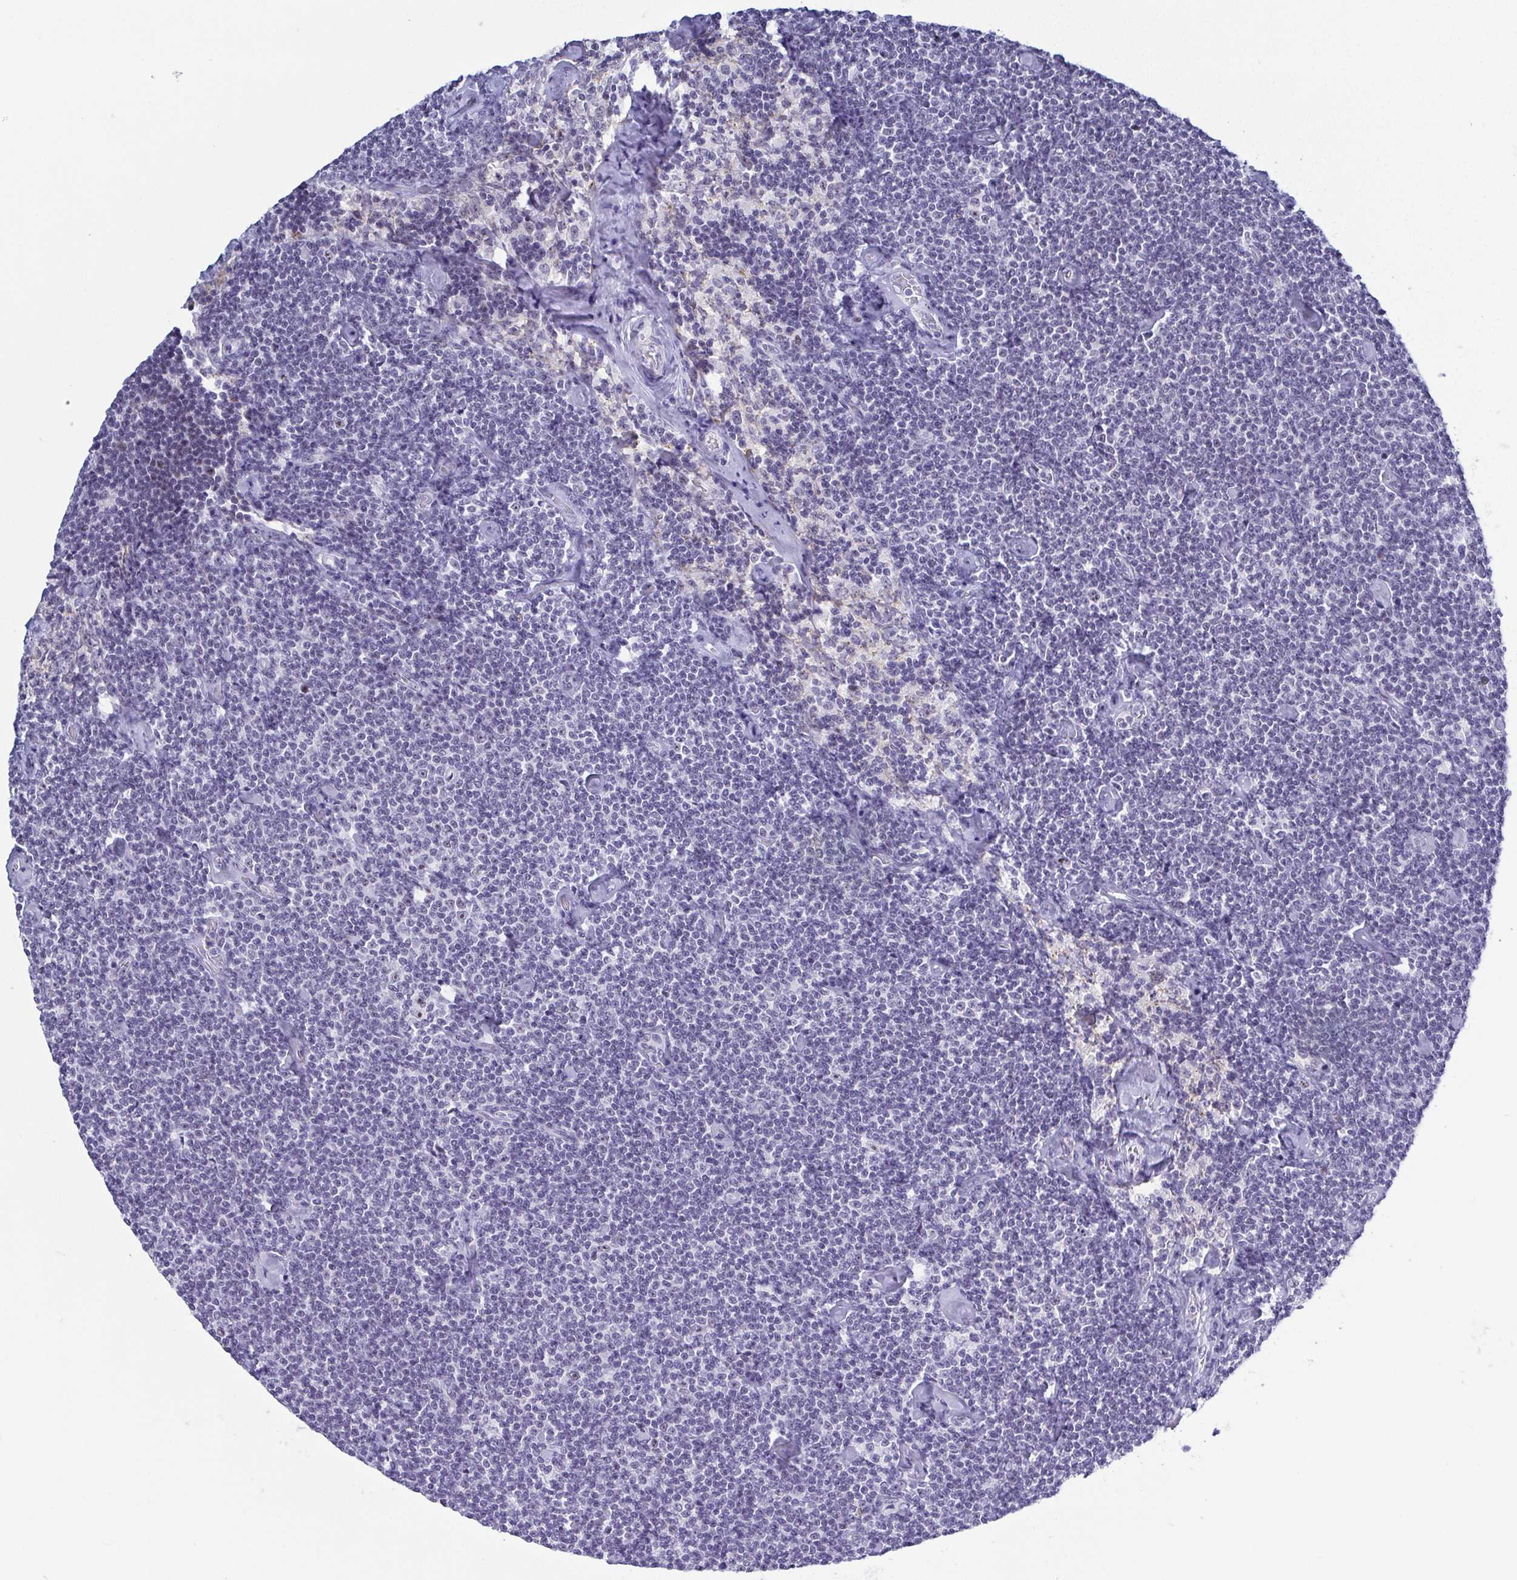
{"staining": {"intensity": "negative", "quantity": "none", "location": "none"}, "tissue": "lymphoma", "cell_type": "Tumor cells", "image_type": "cancer", "snomed": [{"axis": "morphology", "description": "Malignant lymphoma, non-Hodgkin's type, Low grade"}, {"axis": "topography", "description": "Lymph node"}], "caption": "This is an immunohistochemistry (IHC) photomicrograph of lymphoma. There is no staining in tumor cells.", "gene": "BZW1", "patient": {"sex": "male", "age": 81}}